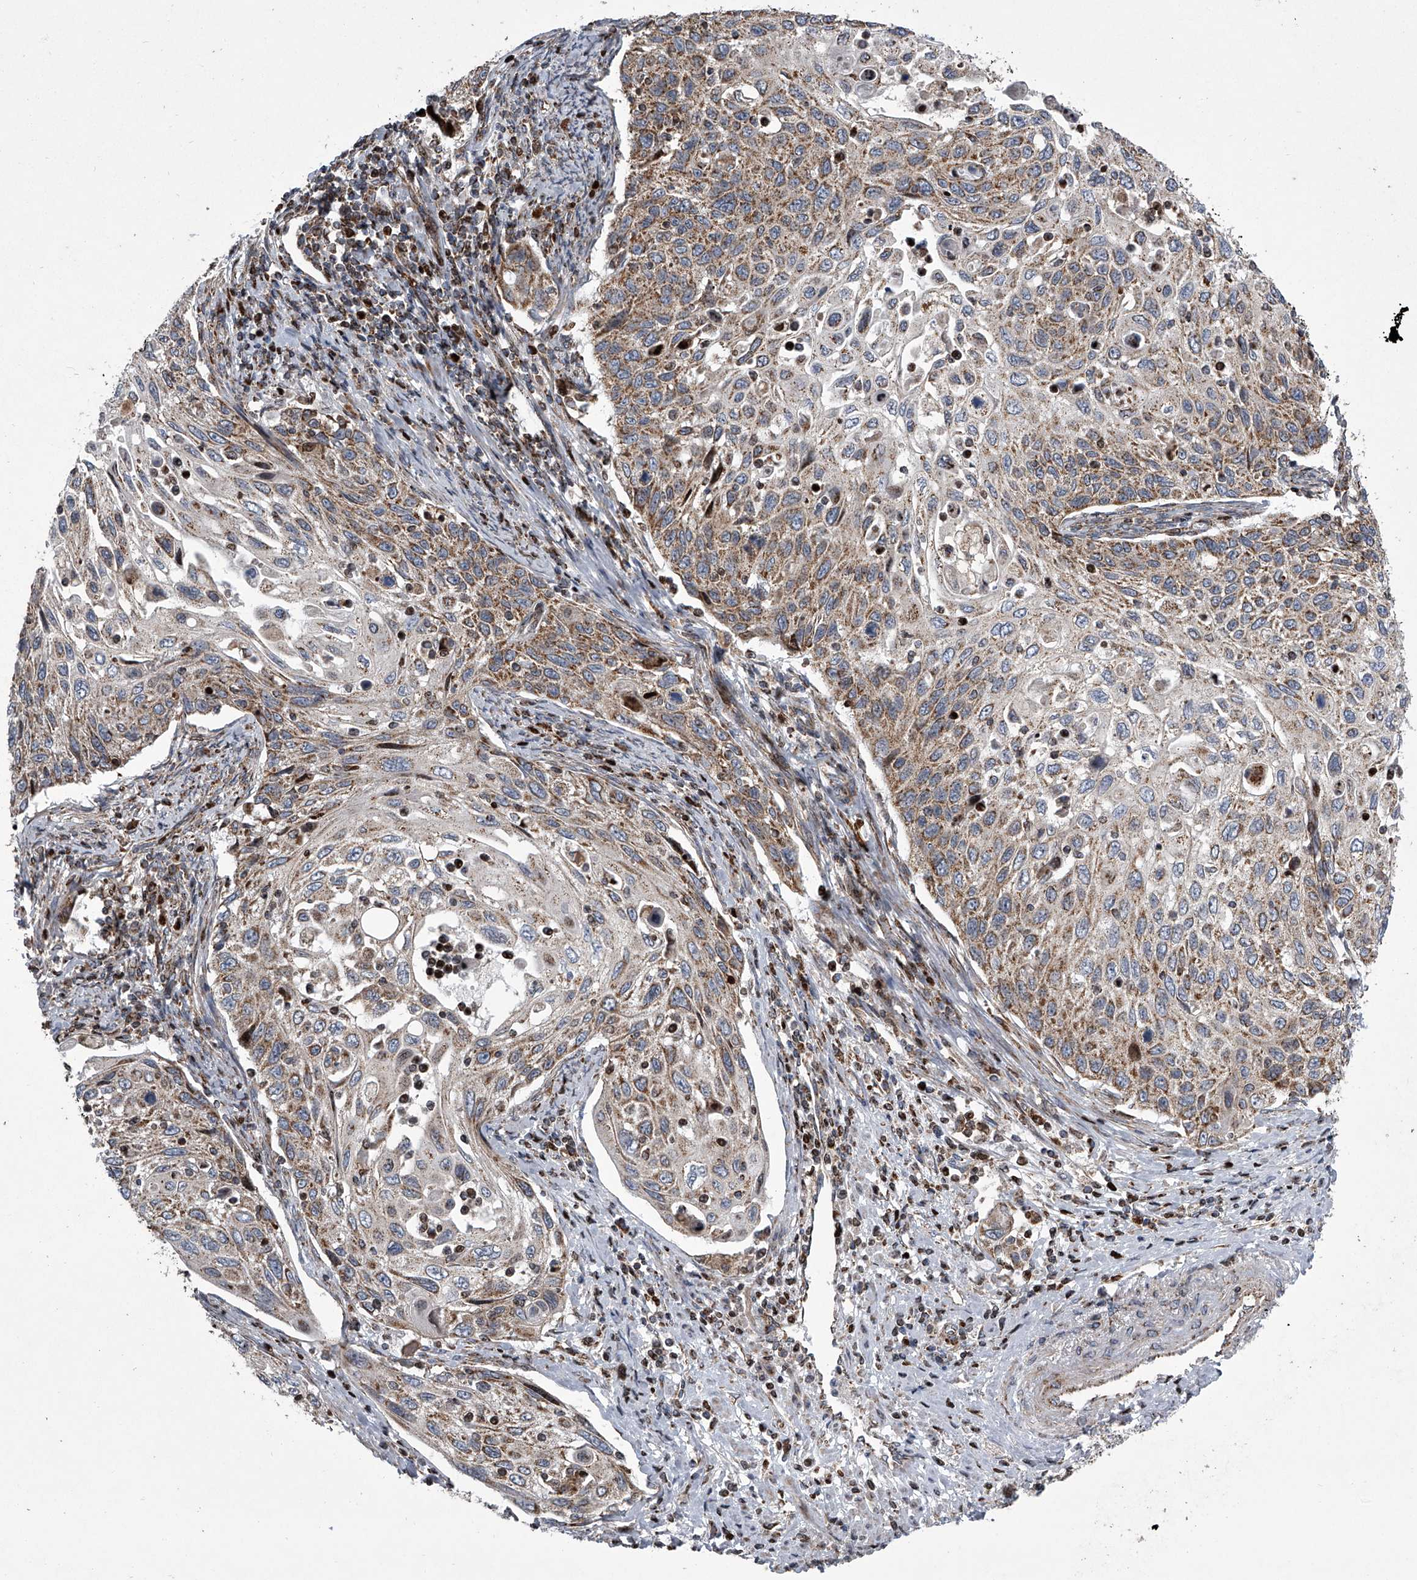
{"staining": {"intensity": "moderate", "quantity": "25%-75%", "location": "cytoplasmic/membranous"}, "tissue": "cervical cancer", "cell_type": "Tumor cells", "image_type": "cancer", "snomed": [{"axis": "morphology", "description": "Squamous cell carcinoma, NOS"}, {"axis": "topography", "description": "Cervix"}], "caption": "Cervical cancer stained for a protein (brown) displays moderate cytoplasmic/membranous positive staining in approximately 25%-75% of tumor cells.", "gene": "STRADA", "patient": {"sex": "female", "age": 70}}